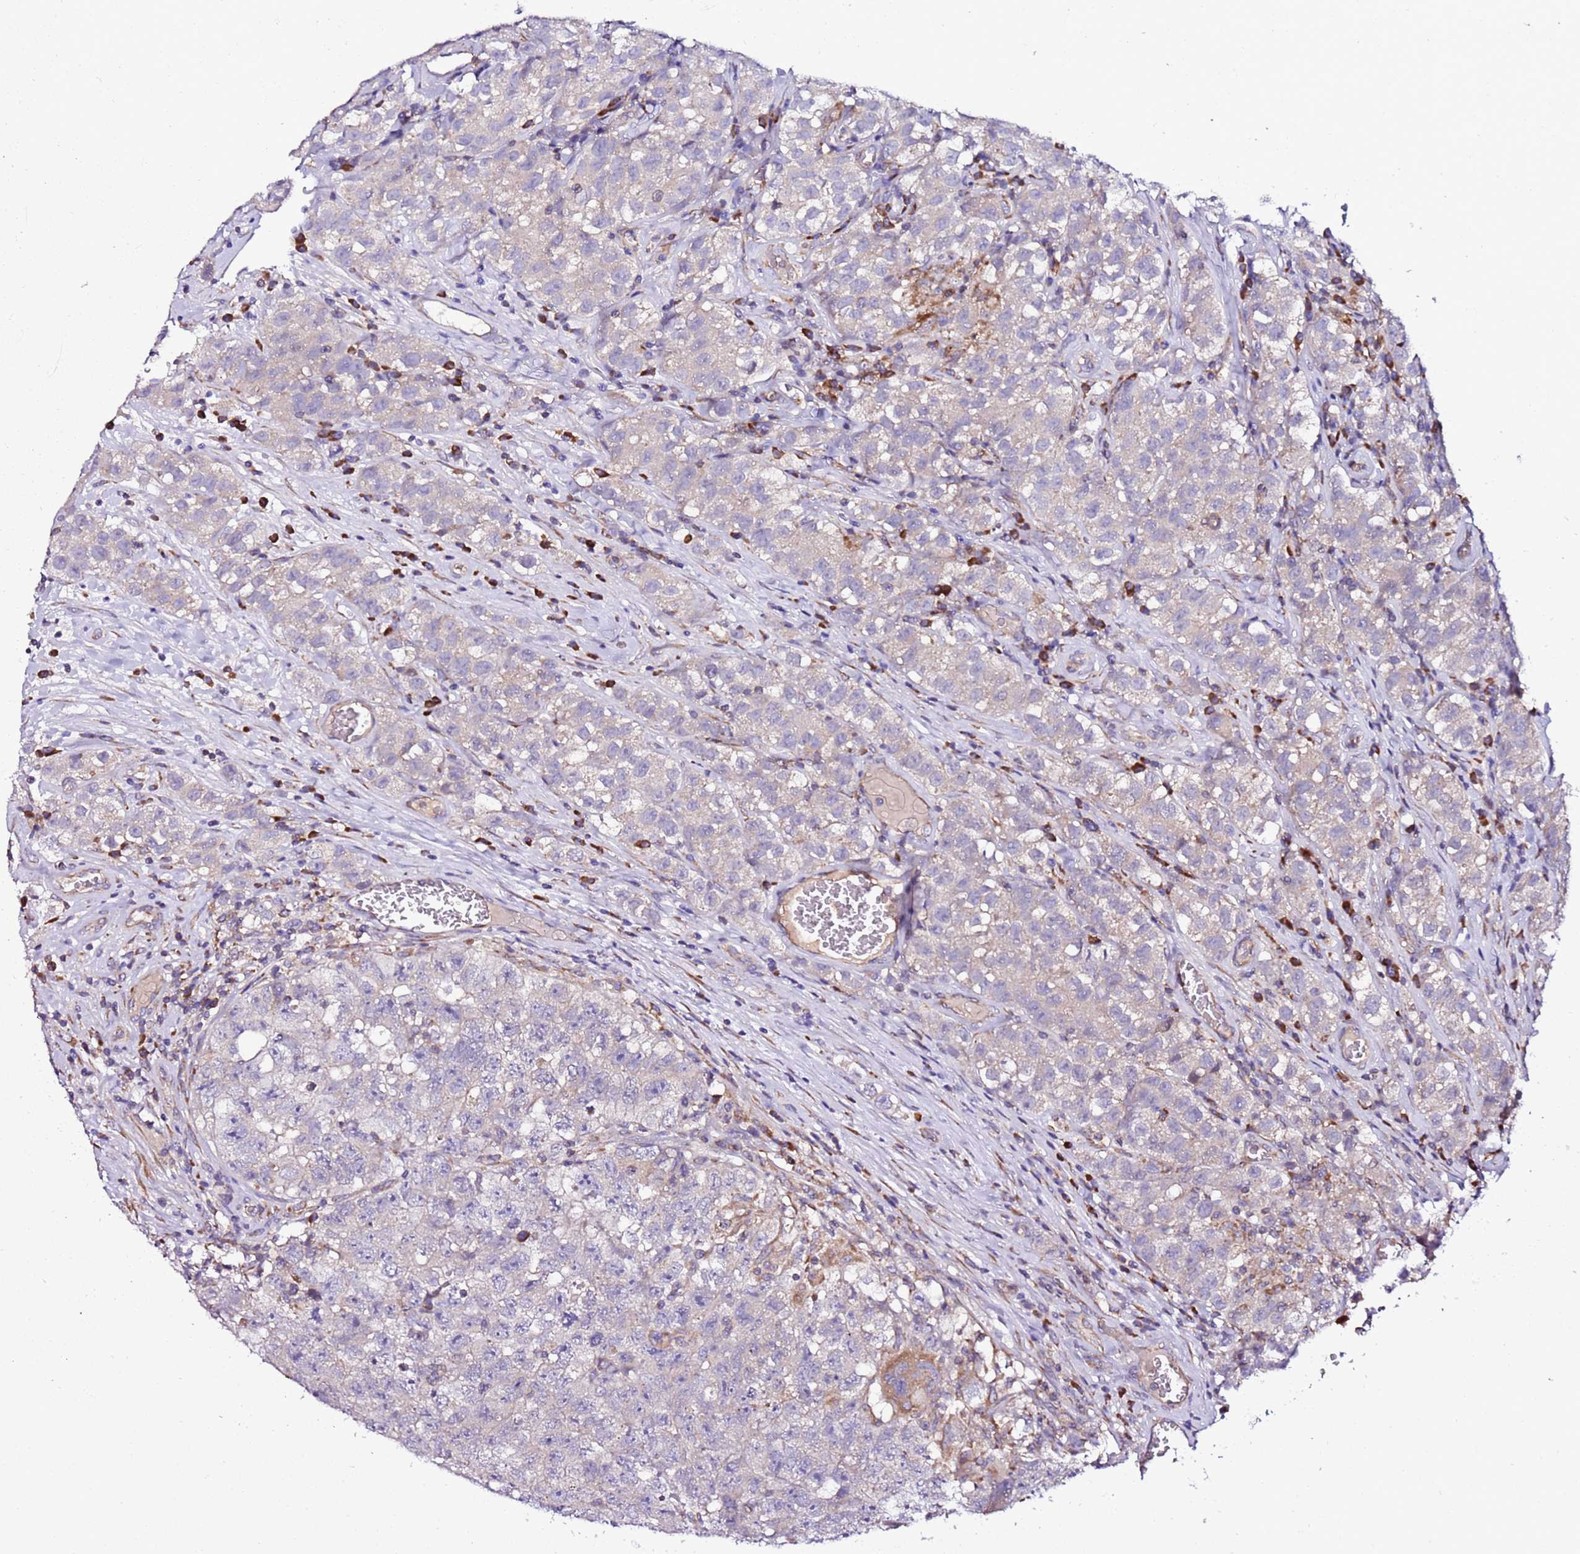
{"staining": {"intensity": "negative", "quantity": "none", "location": "none"}, "tissue": "testis cancer", "cell_type": "Tumor cells", "image_type": "cancer", "snomed": [{"axis": "morphology", "description": "Seminoma, NOS"}, {"axis": "morphology", "description": "Carcinoma, Embryonal, NOS"}, {"axis": "topography", "description": "Testis"}], "caption": "Immunohistochemistry image of human embryonal carcinoma (testis) stained for a protein (brown), which shows no expression in tumor cells.", "gene": "C19orf12", "patient": {"sex": "male", "age": 43}}